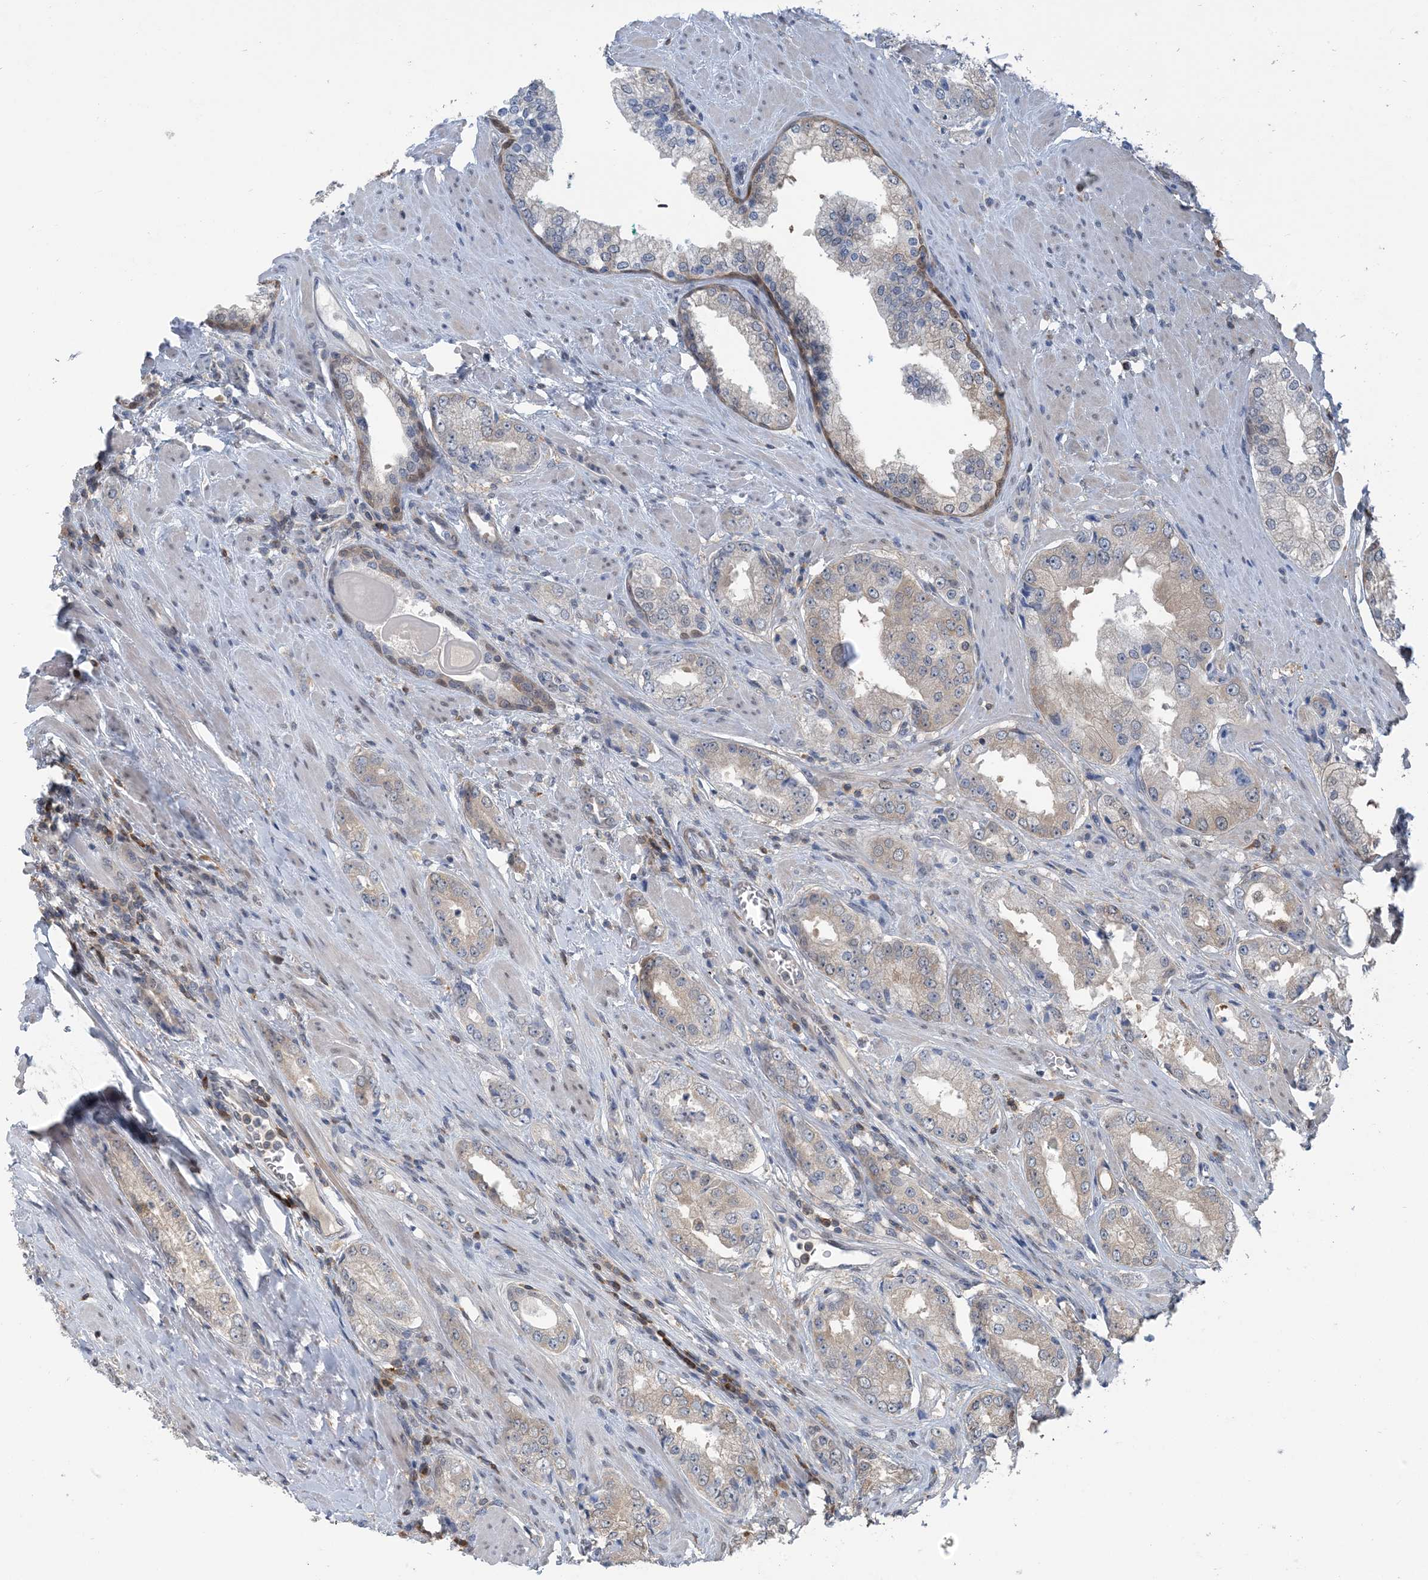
{"staining": {"intensity": "weak", "quantity": "25%-75%", "location": "cytoplasmic/membranous"}, "tissue": "prostate cancer", "cell_type": "Tumor cells", "image_type": "cancer", "snomed": [{"axis": "morphology", "description": "Adenocarcinoma, Low grade"}, {"axis": "topography", "description": "Prostate"}], "caption": "Tumor cells show low levels of weak cytoplasmic/membranous expression in approximately 25%-75% of cells in prostate cancer (low-grade adenocarcinoma).", "gene": "ZC3H12A", "patient": {"sex": "male", "age": 67}}